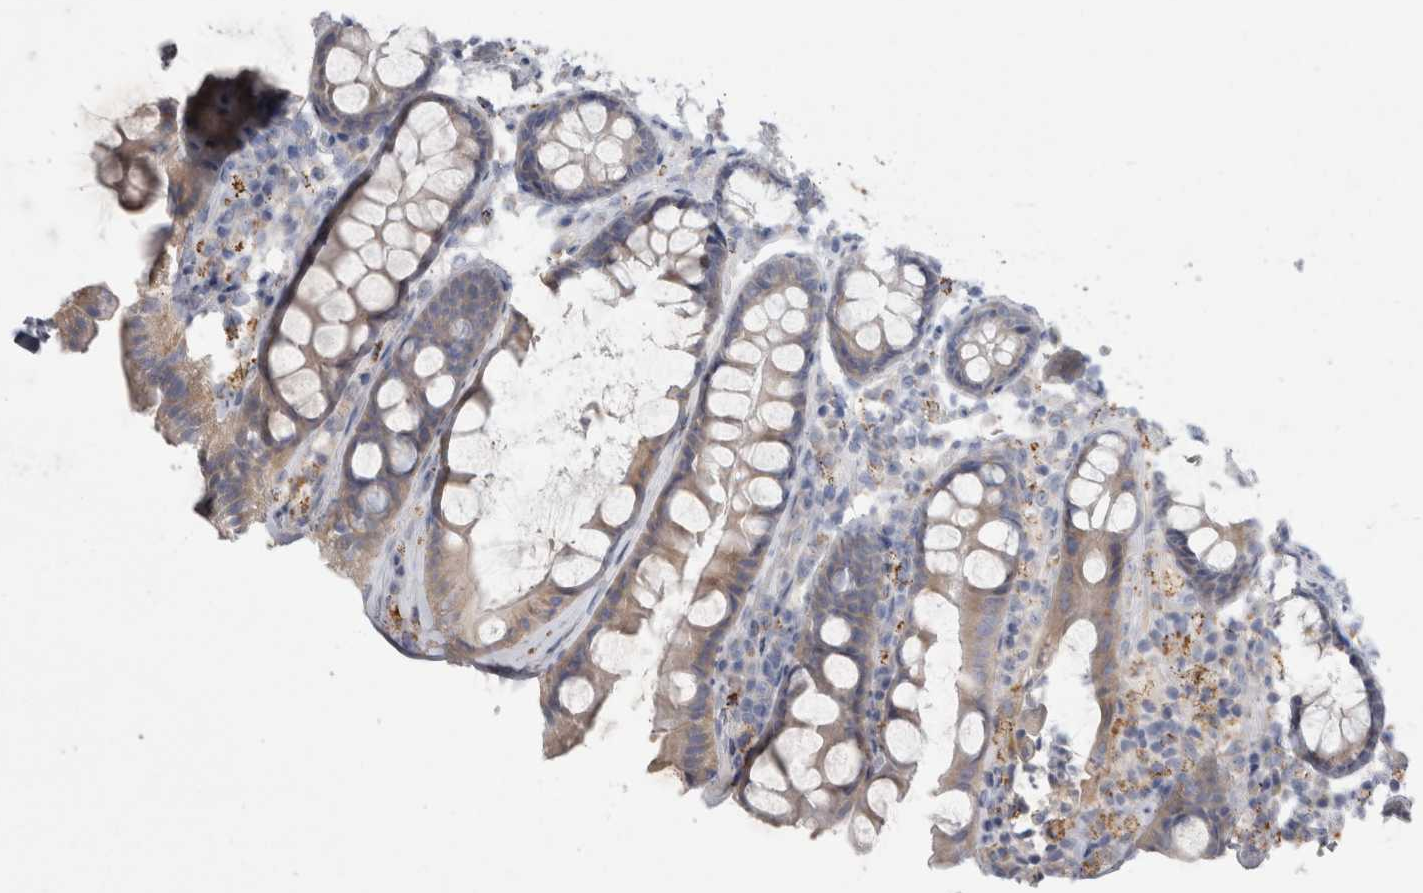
{"staining": {"intensity": "negative", "quantity": "none", "location": "none"}, "tissue": "colon", "cell_type": "Endothelial cells", "image_type": "normal", "snomed": [{"axis": "morphology", "description": "Normal tissue, NOS"}, {"axis": "topography", "description": "Colon"}, {"axis": "topography", "description": "Peripheral nerve tissue"}], "caption": "A photomicrograph of colon stained for a protein displays no brown staining in endothelial cells. Brightfield microscopy of immunohistochemistry stained with DAB (3,3'-diaminobenzidine) (brown) and hematoxylin (blue), captured at high magnification.", "gene": "GATM", "patient": {"sex": "female", "age": 61}}